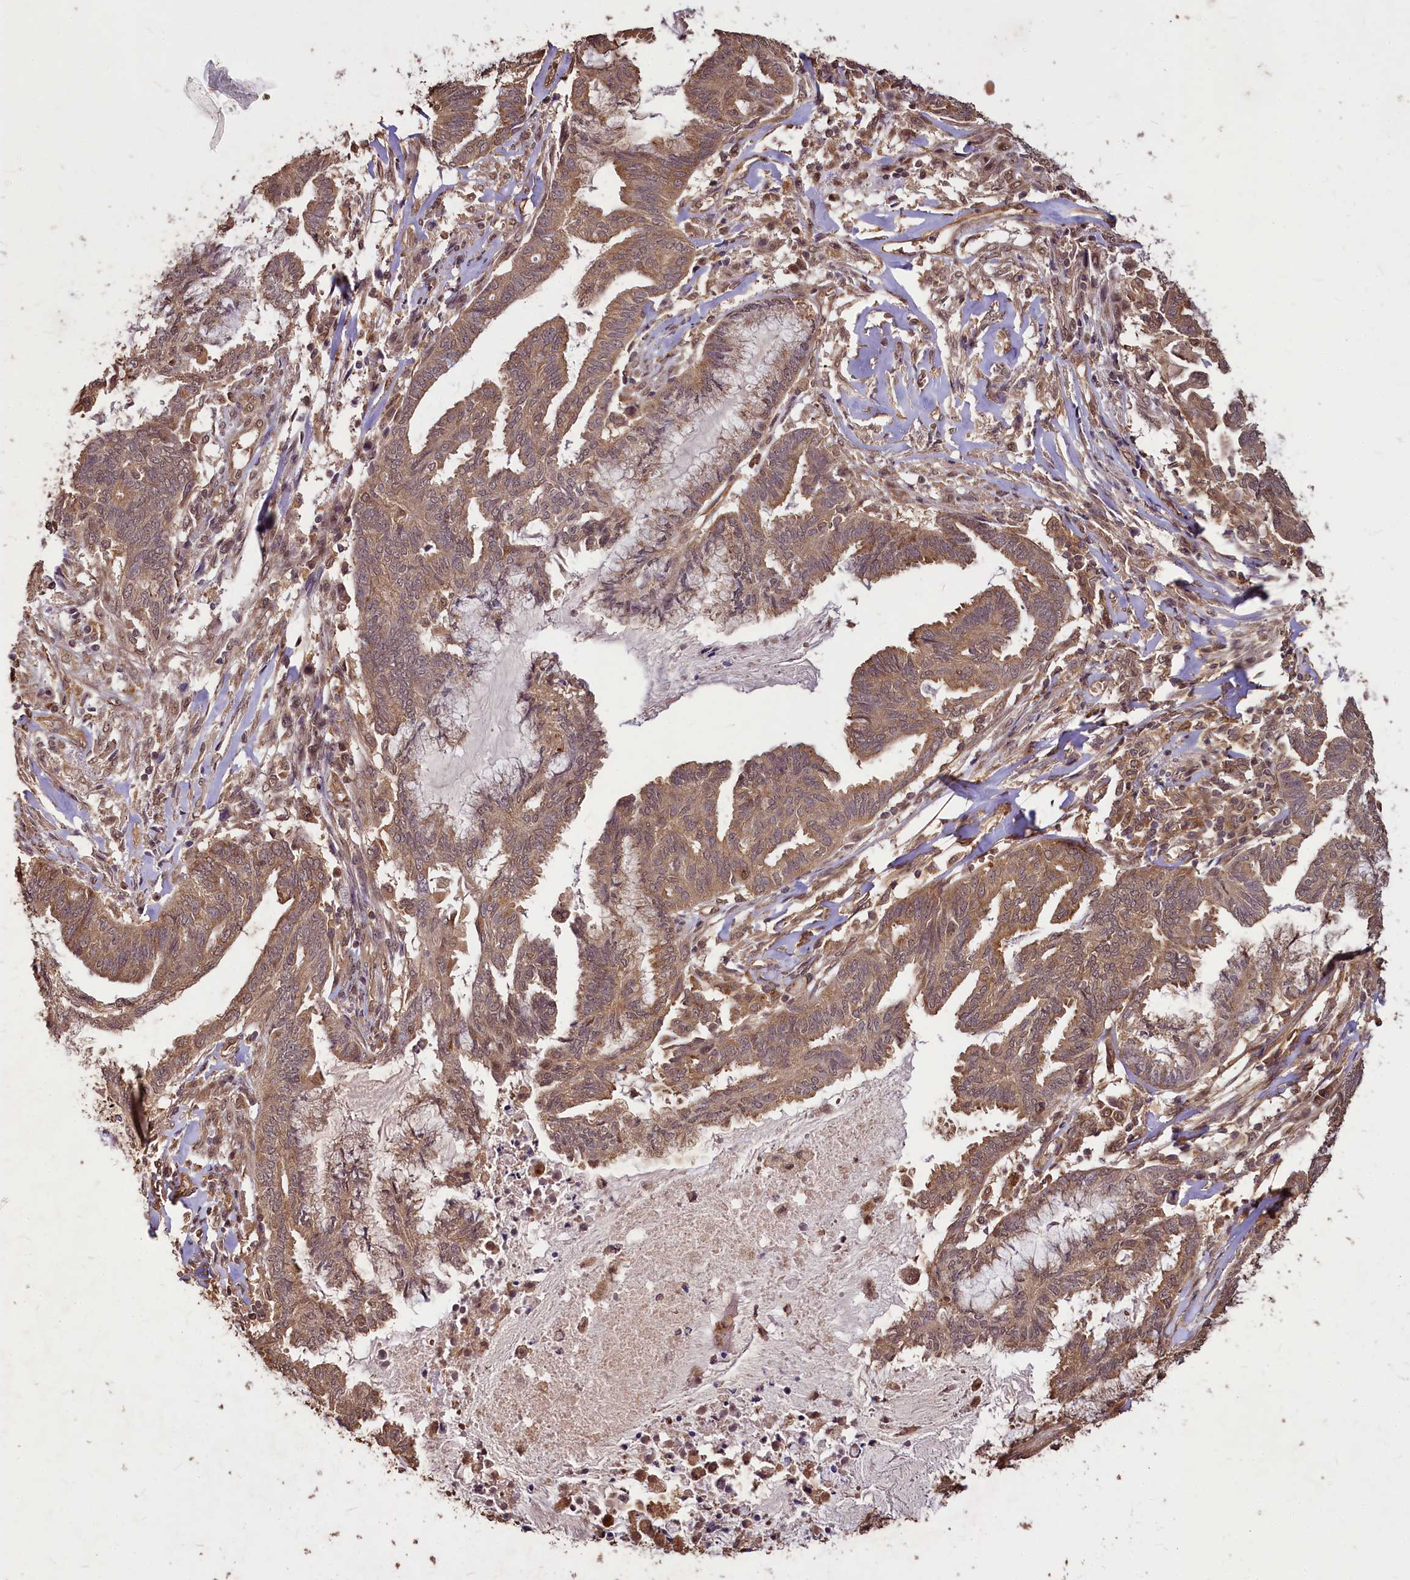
{"staining": {"intensity": "moderate", "quantity": ">75%", "location": "cytoplasmic/membranous"}, "tissue": "endometrial cancer", "cell_type": "Tumor cells", "image_type": "cancer", "snomed": [{"axis": "morphology", "description": "Adenocarcinoma, NOS"}, {"axis": "topography", "description": "Endometrium"}], "caption": "A medium amount of moderate cytoplasmic/membranous expression is identified in about >75% of tumor cells in endometrial adenocarcinoma tissue.", "gene": "VPS51", "patient": {"sex": "female", "age": 86}}